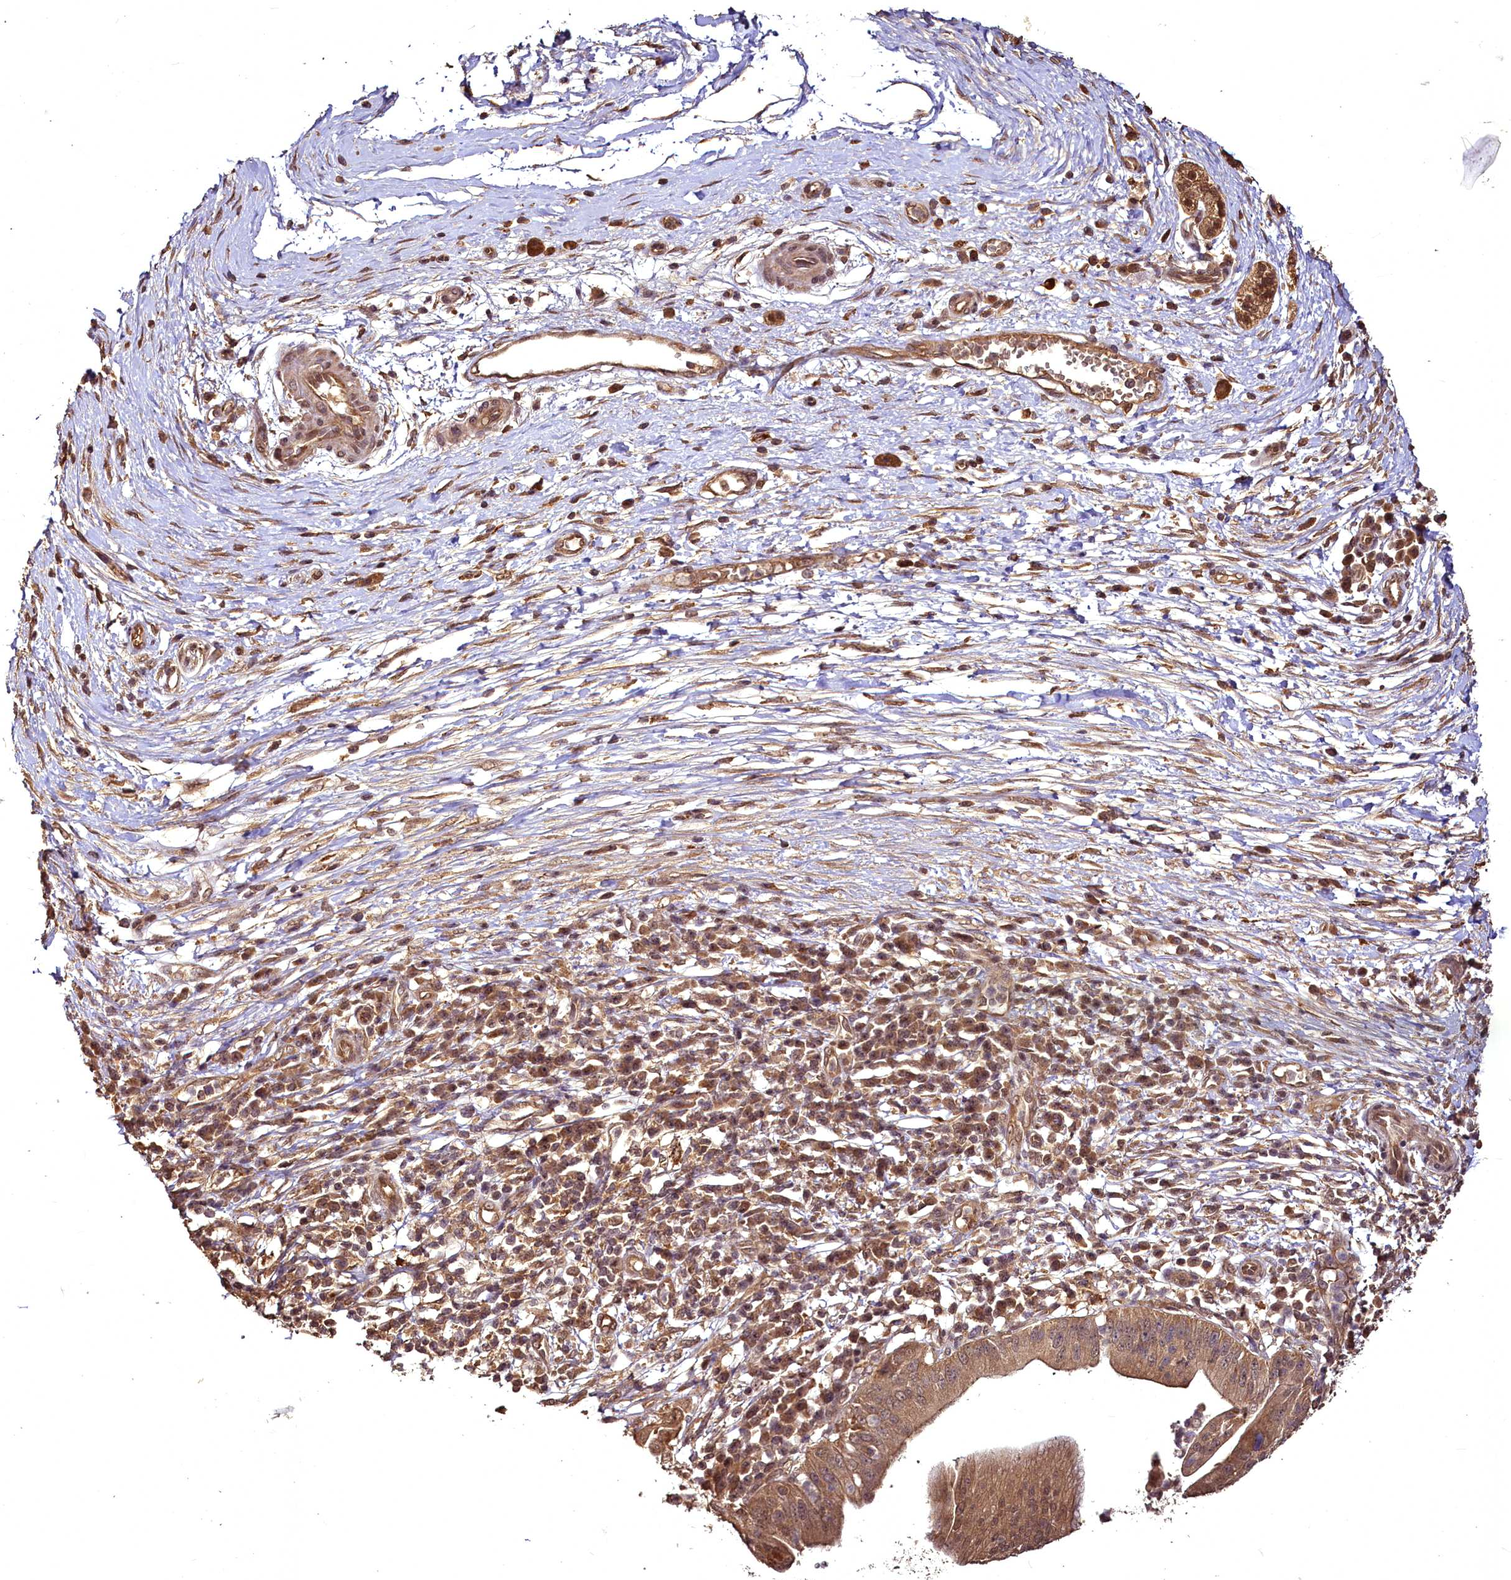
{"staining": {"intensity": "moderate", "quantity": ">75%", "location": "cytoplasmic/membranous,nuclear"}, "tissue": "pancreatic cancer", "cell_type": "Tumor cells", "image_type": "cancer", "snomed": [{"axis": "morphology", "description": "Adenocarcinoma, NOS"}, {"axis": "topography", "description": "Pancreas"}], "caption": "Pancreatic cancer stained for a protein (brown) demonstrates moderate cytoplasmic/membranous and nuclear positive positivity in approximately >75% of tumor cells.", "gene": "VPS51", "patient": {"sex": "male", "age": 68}}